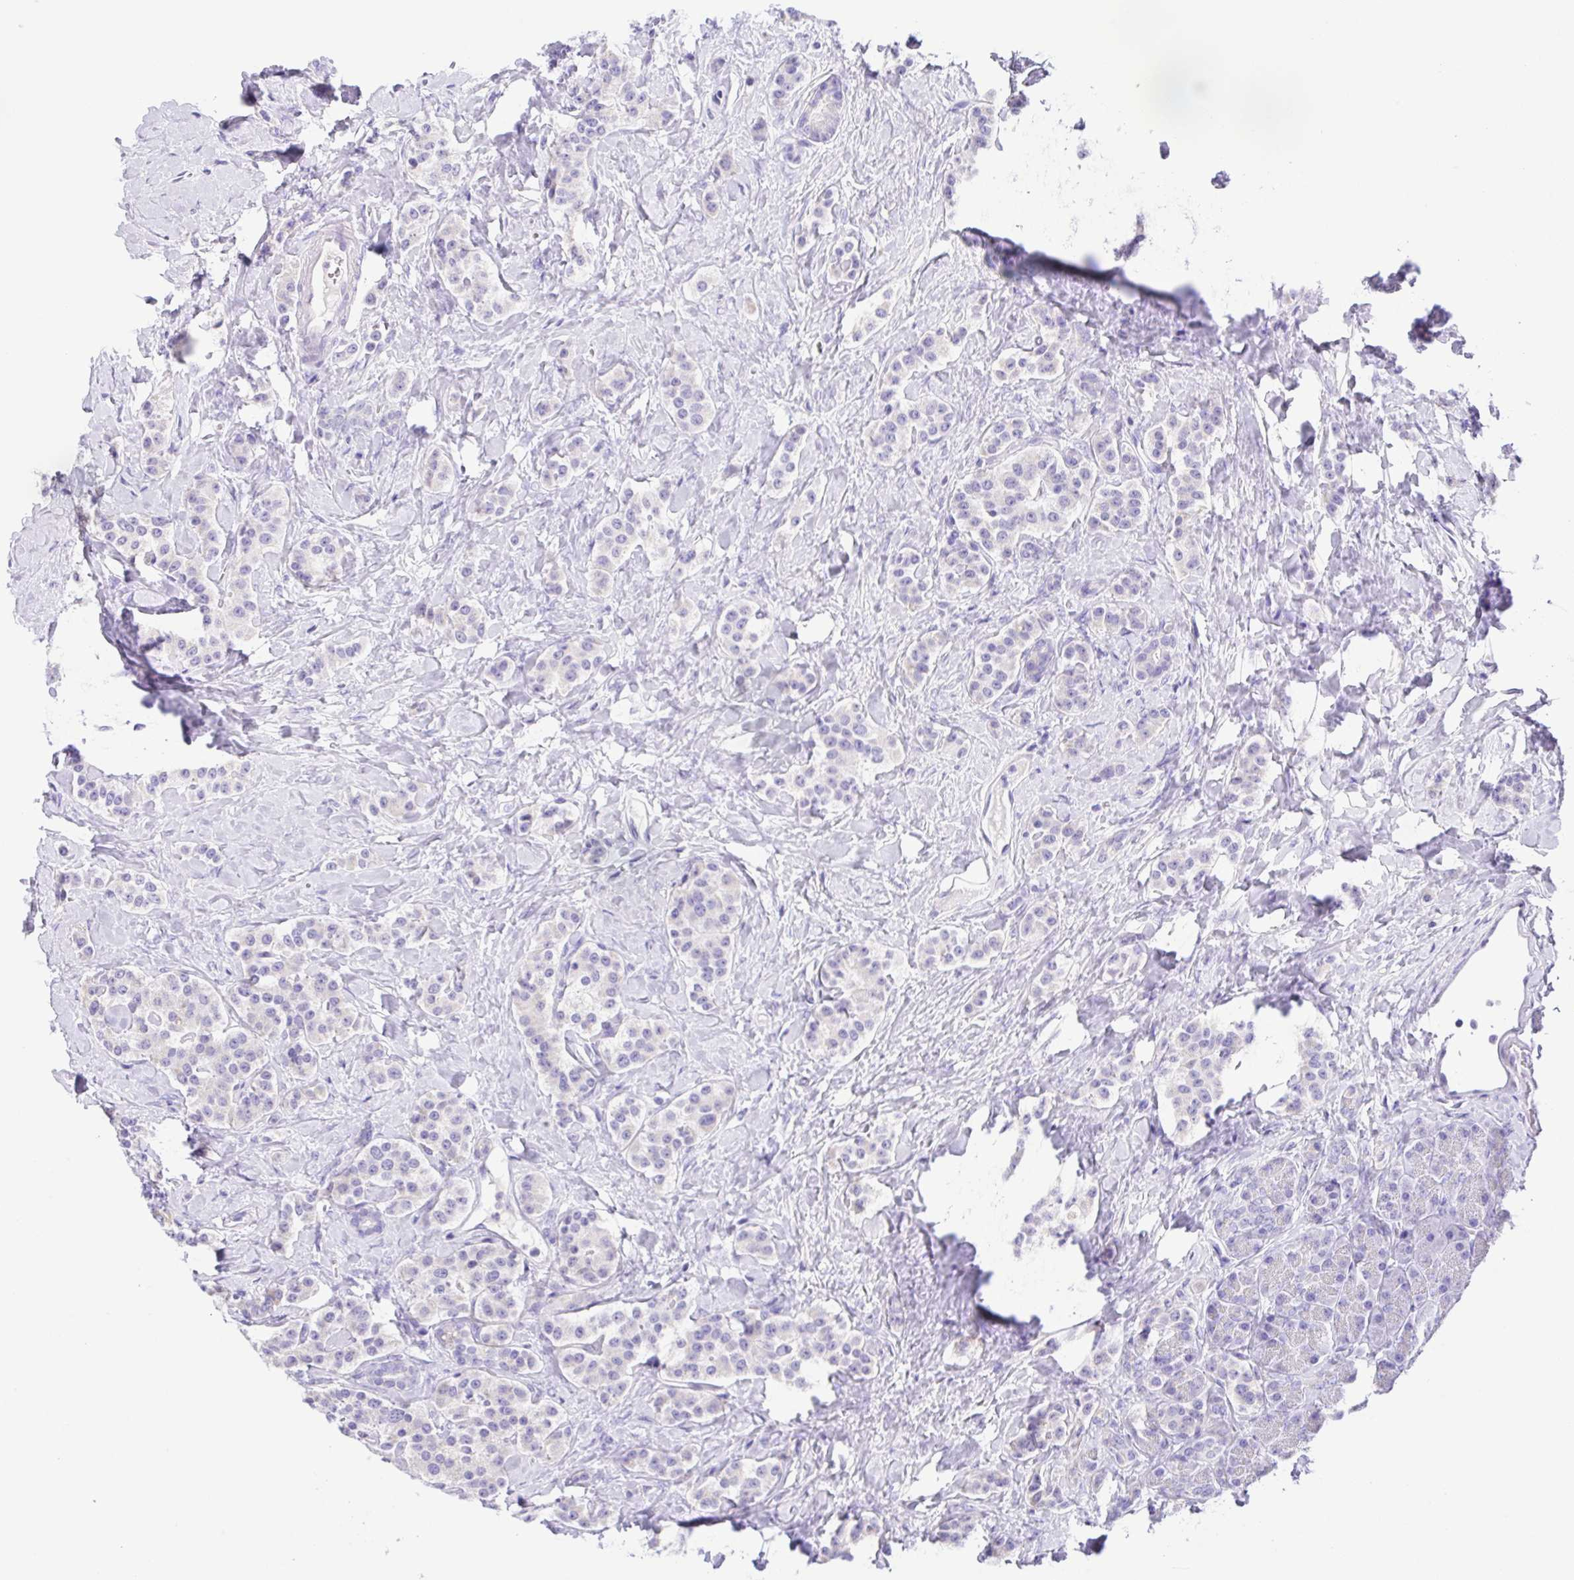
{"staining": {"intensity": "negative", "quantity": "none", "location": "none"}, "tissue": "carcinoid", "cell_type": "Tumor cells", "image_type": "cancer", "snomed": [{"axis": "morphology", "description": "Normal tissue, NOS"}, {"axis": "morphology", "description": "Carcinoid, malignant, NOS"}, {"axis": "topography", "description": "Pancreas"}], "caption": "IHC of malignant carcinoid shows no positivity in tumor cells.", "gene": "CD72", "patient": {"sex": "male", "age": 36}}